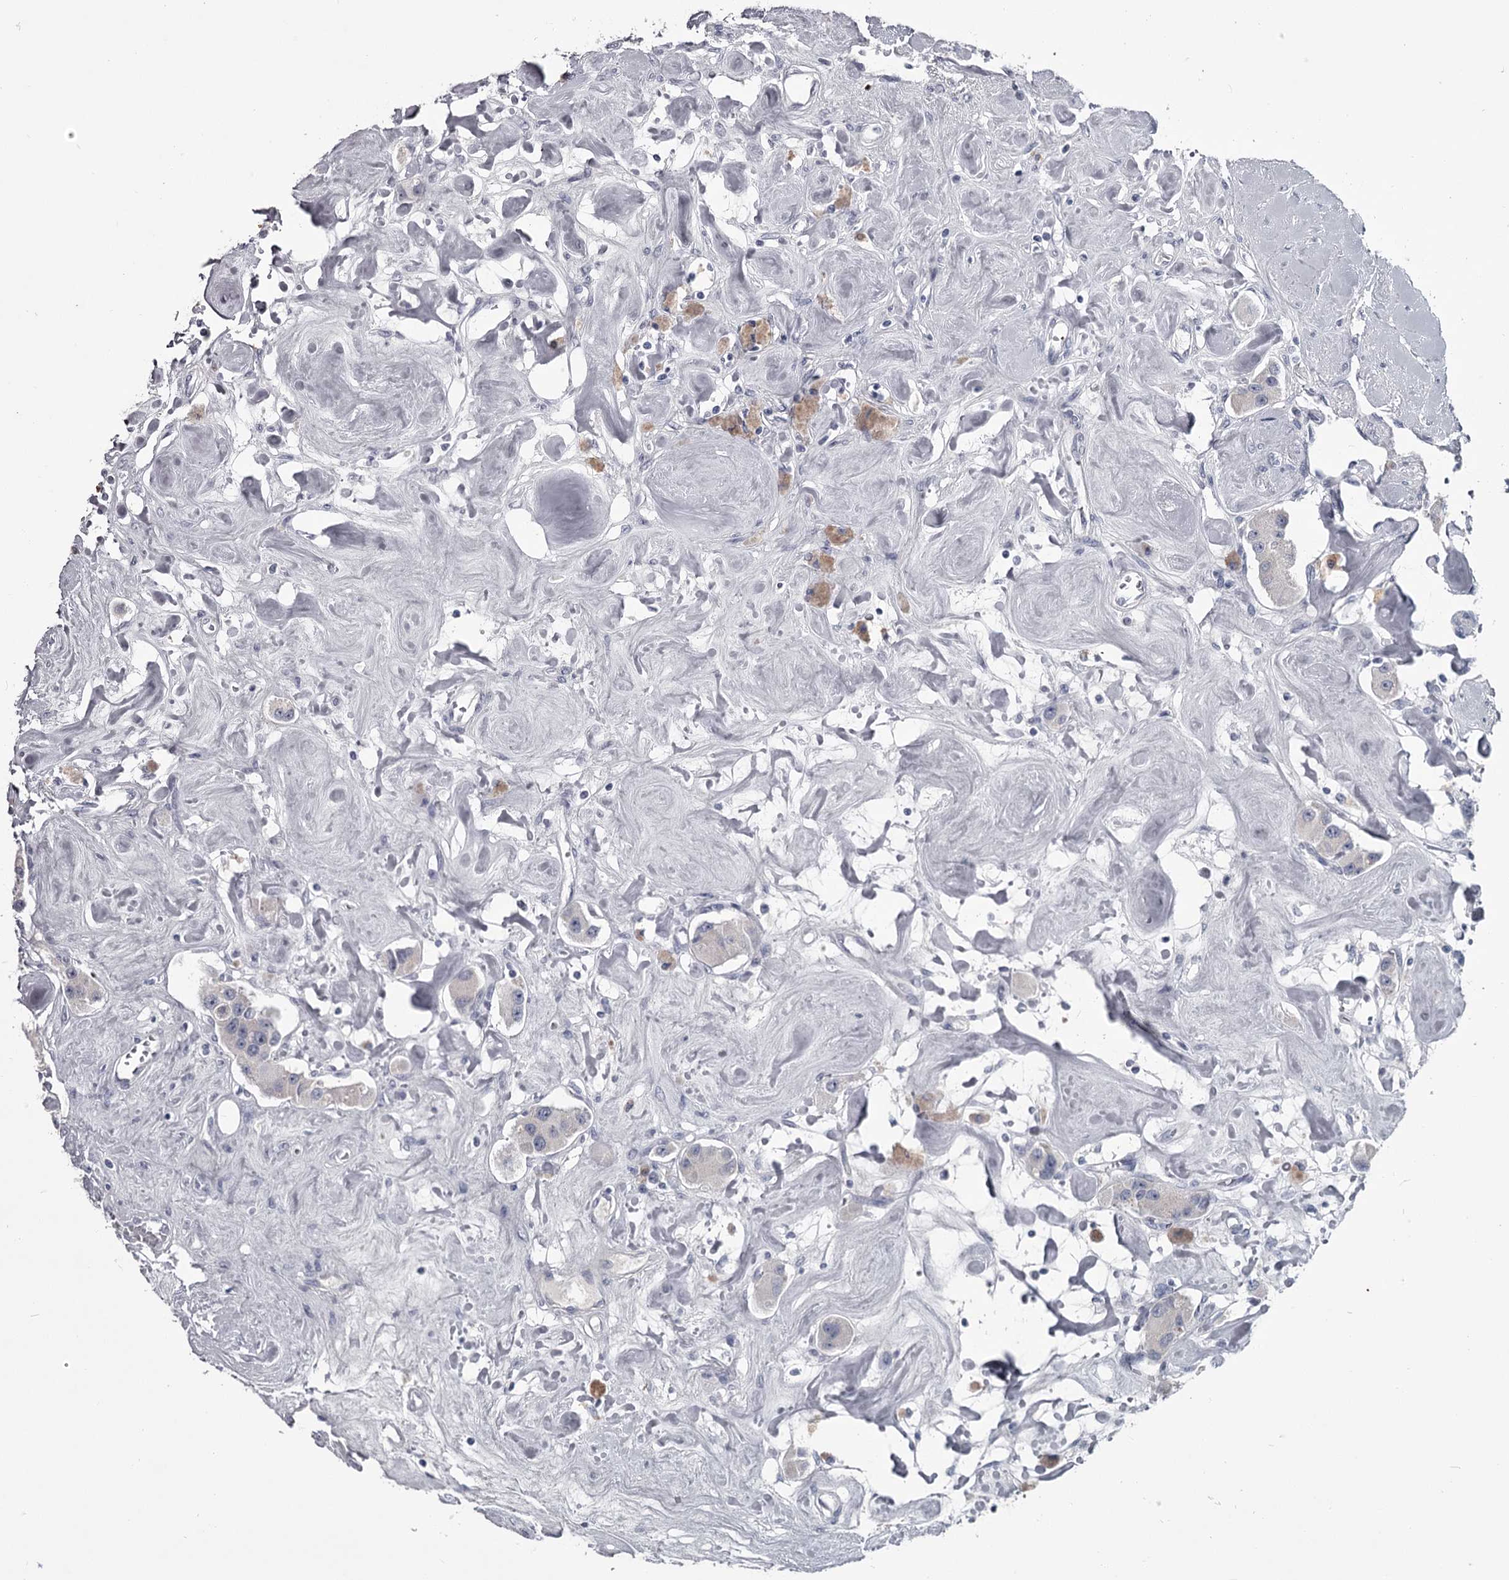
{"staining": {"intensity": "negative", "quantity": "none", "location": "none"}, "tissue": "carcinoid", "cell_type": "Tumor cells", "image_type": "cancer", "snomed": [{"axis": "morphology", "description": "Carcinoid, malignant, NOS"}, {"axis": "topography", "description": "Pancreas"}], "caption": "Immunohistochemistry image of carcinoid stained for a protein (brown), which demonstrates no positivity in tumor cells. (DAB (3,3'-diaminobenzidine) IHC visualized using brightfield microscopy, high magnification).", "gene": "DAO", "patient": {"sex": "male", "age": 41}}